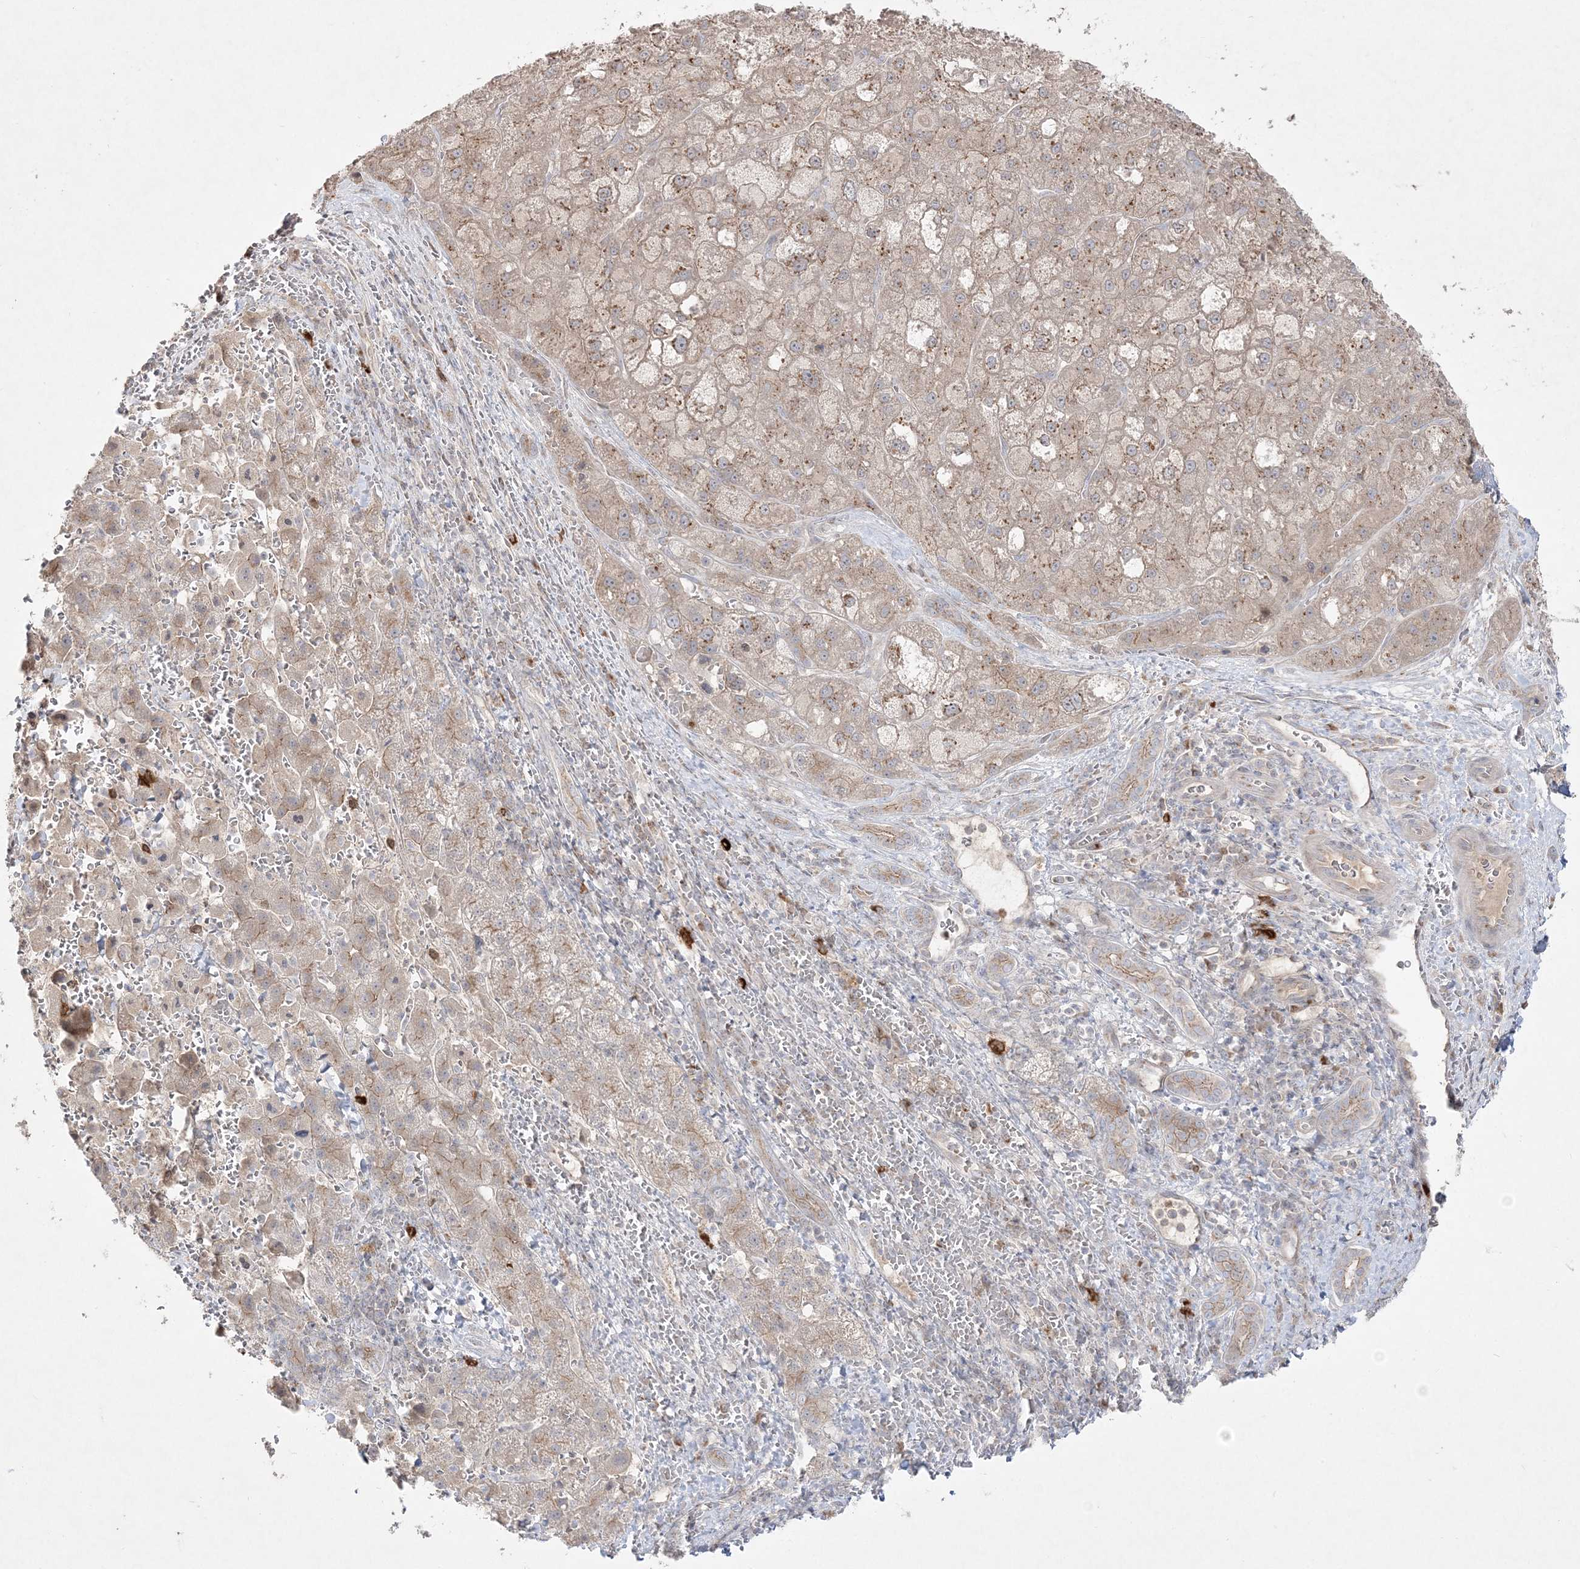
{"staining": {"intensity": "weak", "quantity": "25%-75%", "location": "cytoplasmic/membranous"}, "tissue": "liver cancer", "cell_type": "Tumor cells", "image_type": "cancer", "snomed": [{"axis": "morphology", "description": "Carcinoma, Hepatocellular, NOS"}, {"axis": "topography", "description": "Liver"}], "caption": "Immunohistochemical staining of hepatocellular carcinoma (liver) shows weak cytoplasmic/membranous protein positivity in approximately 25%-75% of tumor cells.", "gene": "CLNK", "patient": {"sex": "male", "age": 57}}